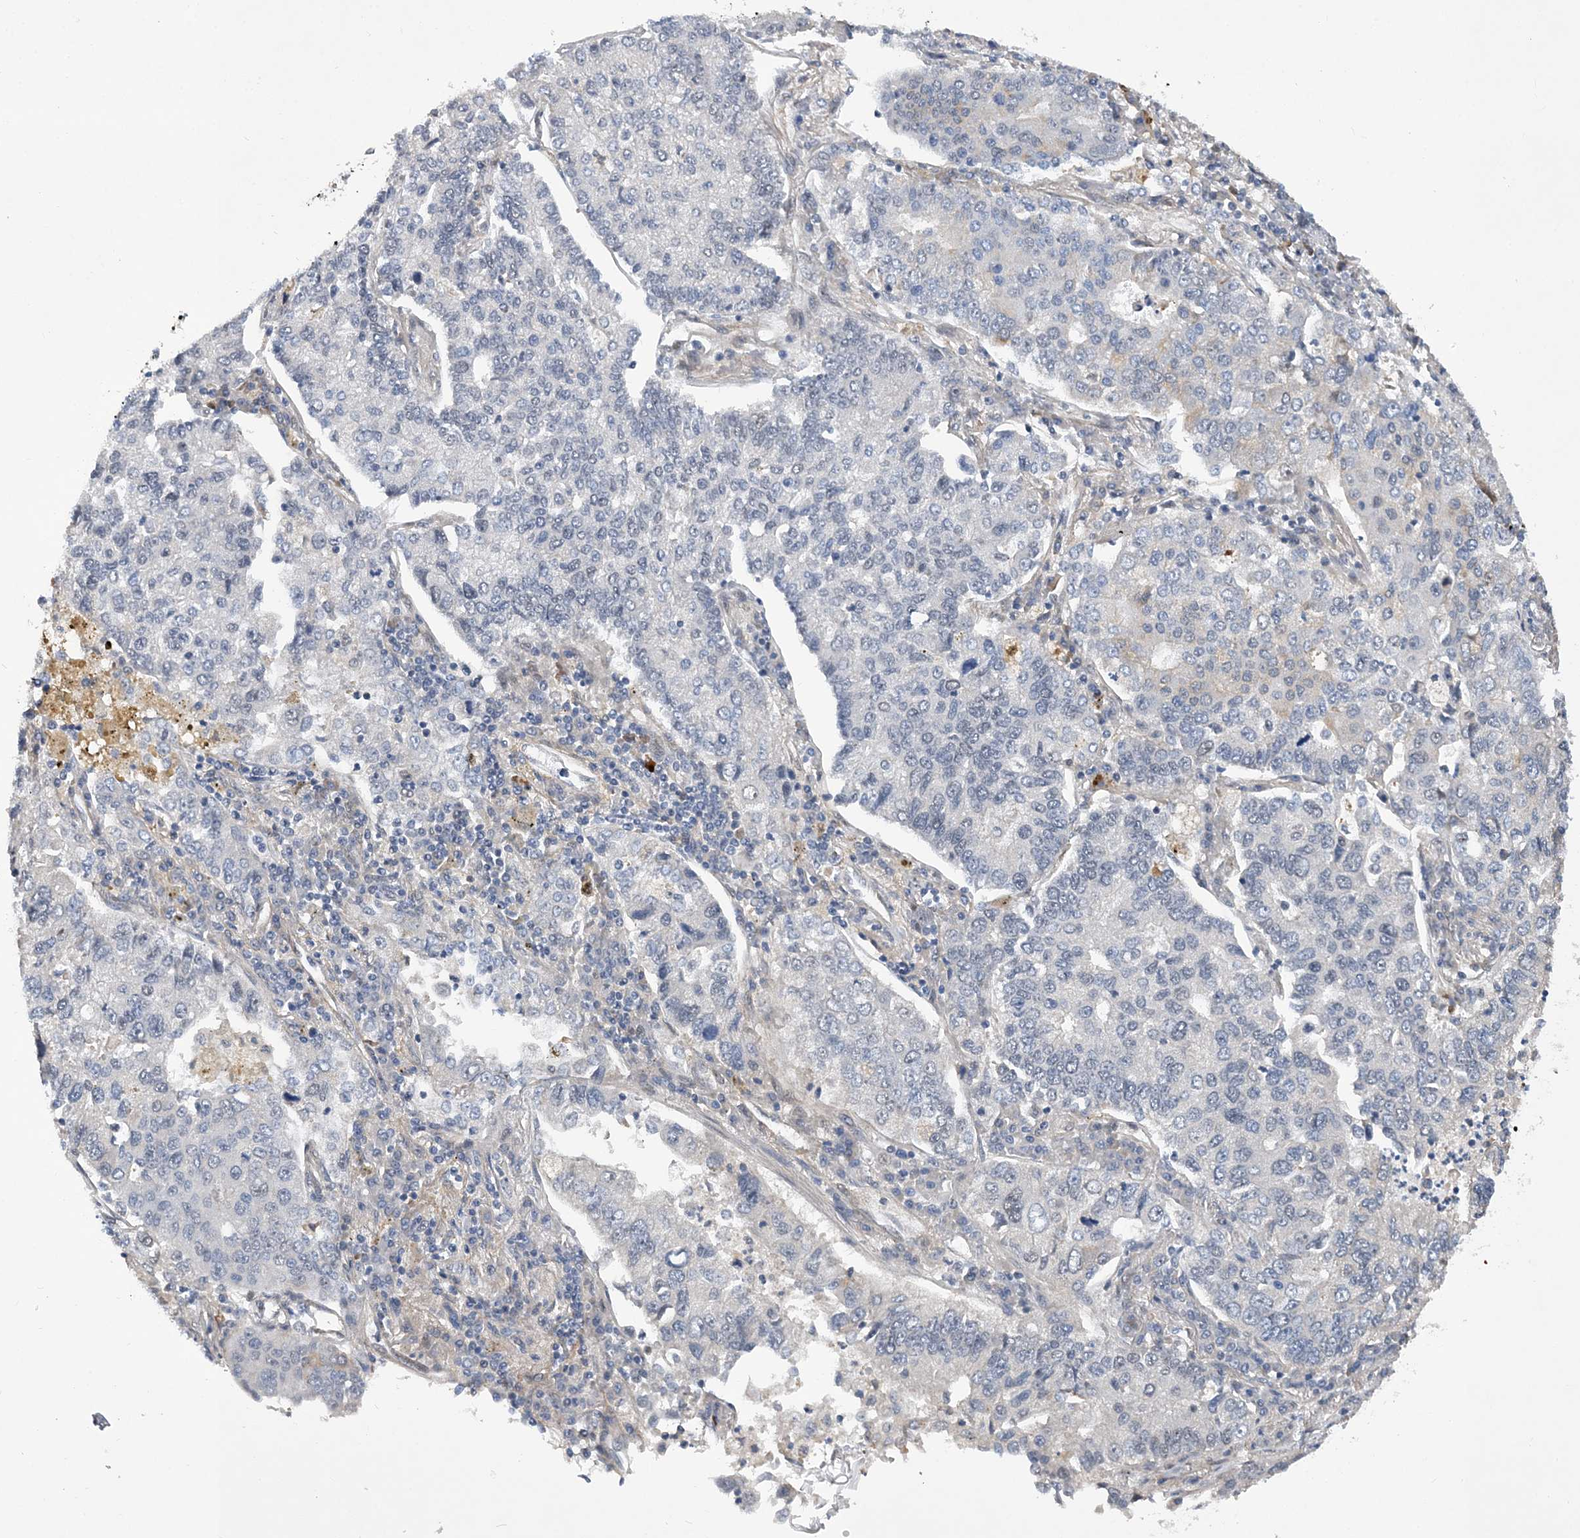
{"staining": {"intensity": "negative", "quantity": "none", "location": "none"}, "tissue": "lung cancer", "cell_type": "Tumor cells", "image_type": "cancer", "snomed": [{"axis": "morphology", "description": "Adenocarcinoma, NOS"}, {"axis": "topography", "description": "Lung"}], "caption": "An immunohistochemistry histopathology image of lung cancer (adenocarcinoma) is shown. There is no staining in tumor cells of lung cancer (adenocarcinoma). (Stains: DAB (3,3'-diaminobenzidine) IHC with hematoxylin counter stain, Microscopy: brightfield microscopy at high magnification).", "gene": "FAM217A", "patient": {"sex": "male", "age": 49}}